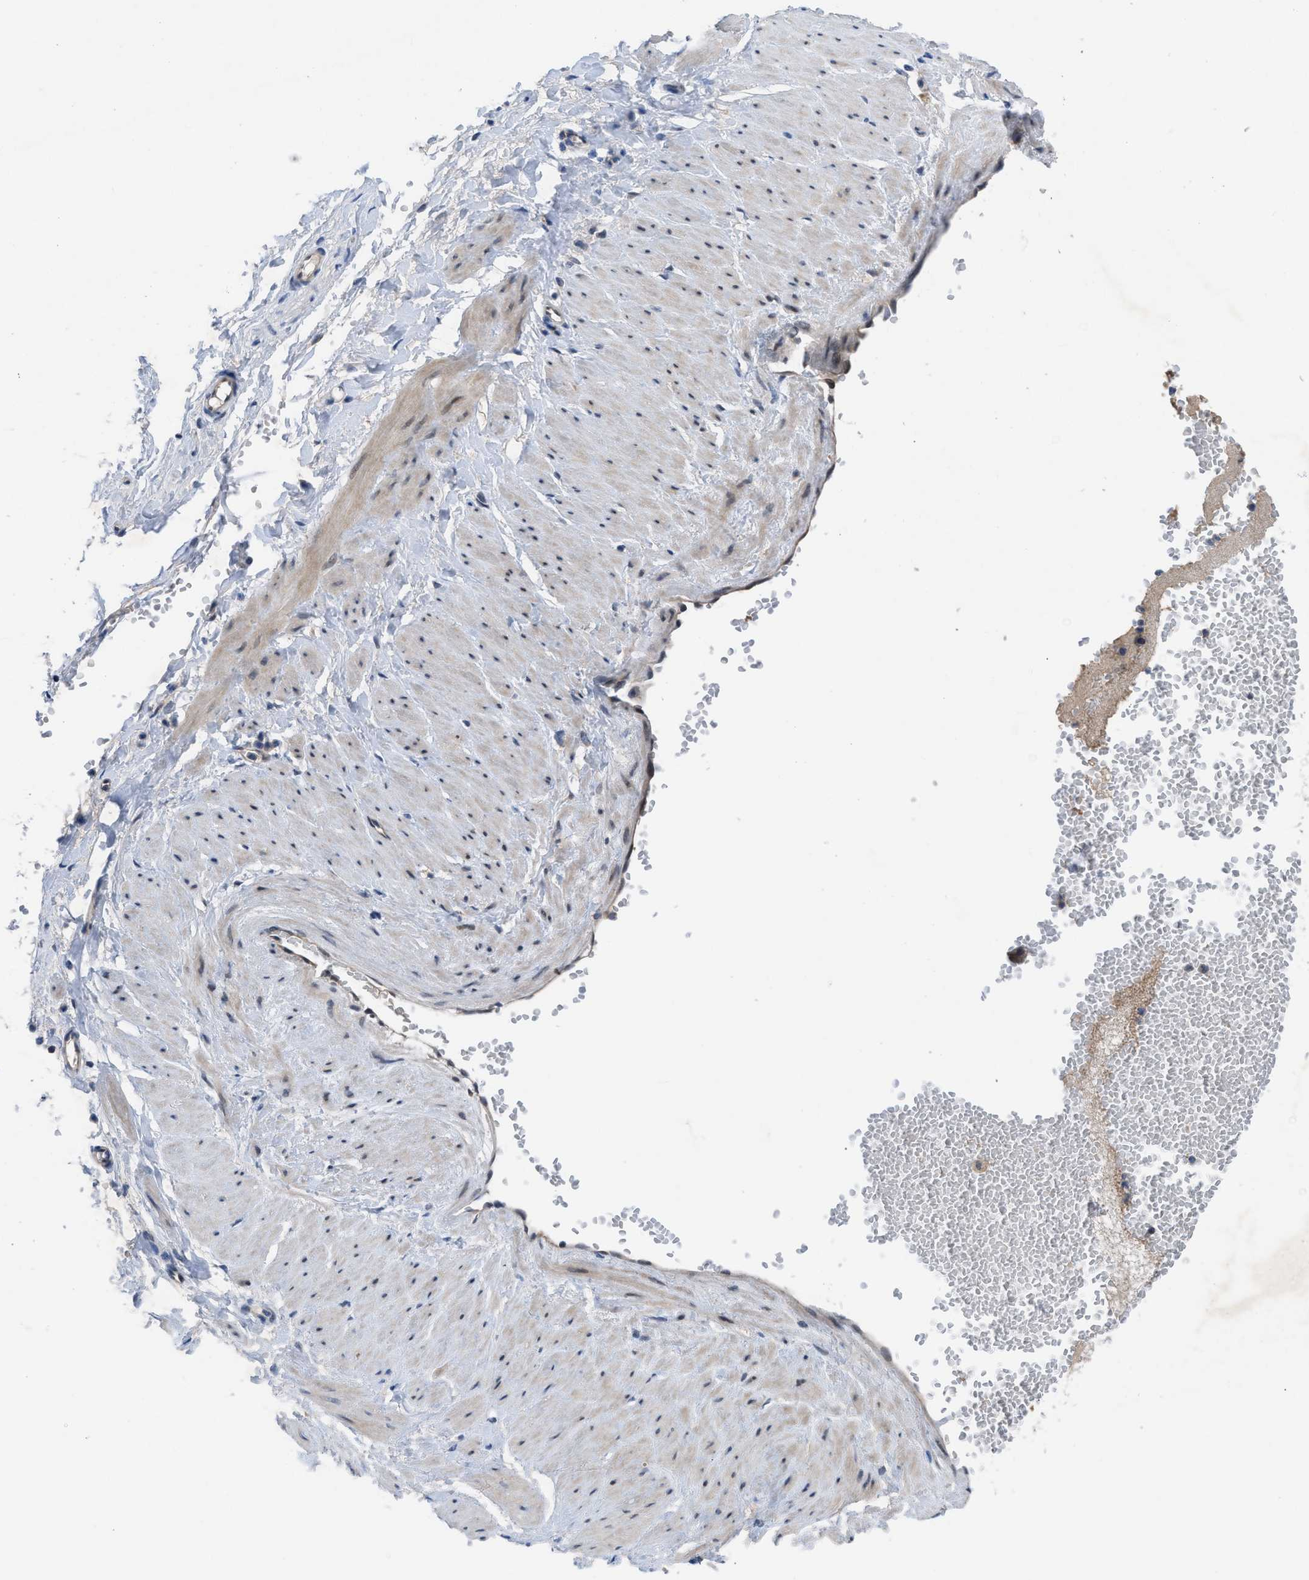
{"staining": {"intensity": "negative", "quantity": "none", "location": "none"}, "tissue": "adipose tissue", "cell_type": "Adipocytes", "image_type": "normal", "snomed": [{"axis": "morphology", "description": "Normal tissue, NOS"}, {"axis": "topography", "description": "Soft tissue"}], "caption": "IHC of benign adipose tissue displays no positivity in adipocytes. Nuclei are stained in blue.", "gene": "IL17RE", "patient": {"sex": "male", "age": 72}}